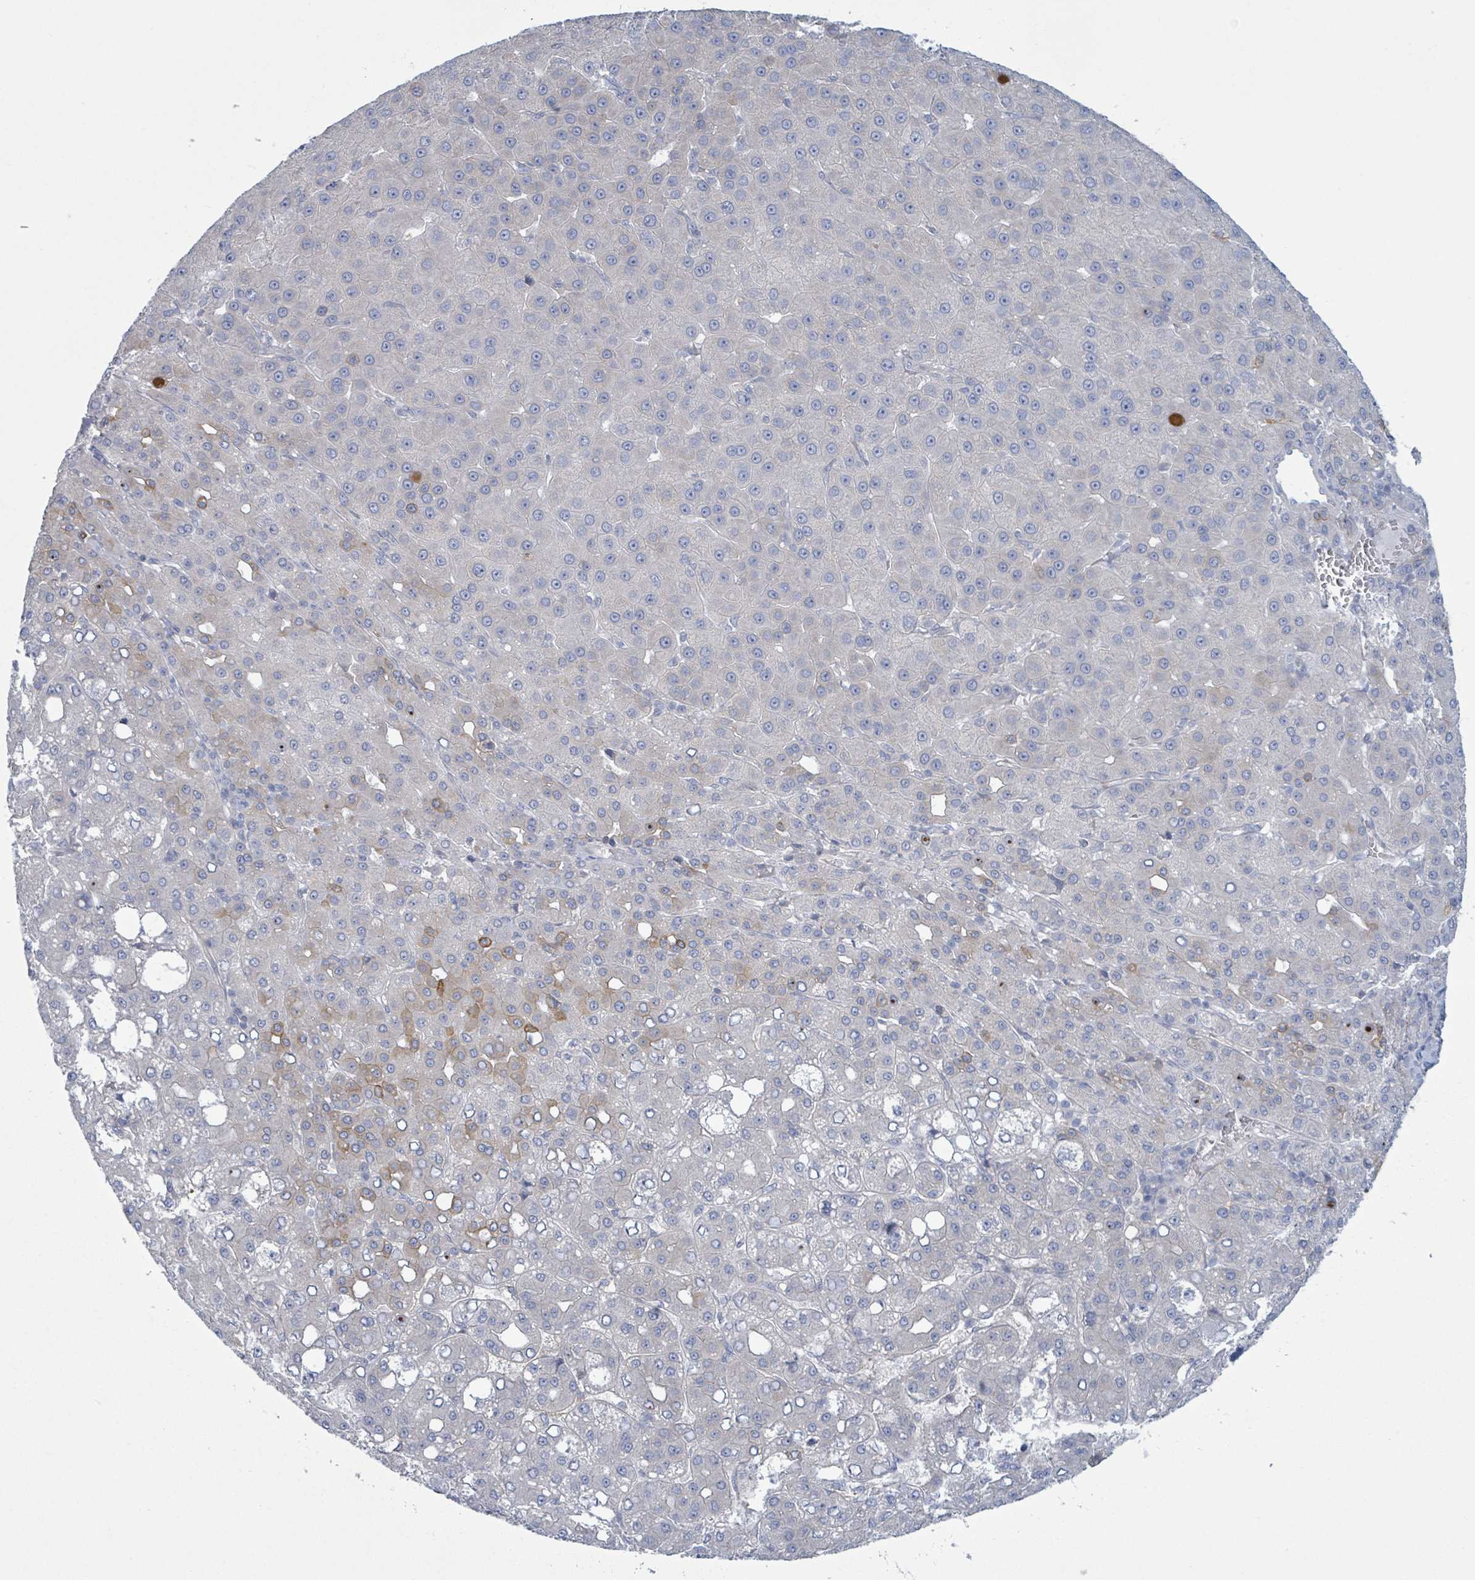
{"staining": {"intensity": "moderate", "quantity": "<25%", "location": "cytoplasmic/membranous"}, "tissue": "liver cancer", "cell_type": "Tumor cells", "image_type": "cancer", "snomed": [{"axis": "morphology", "description": "Carcinoma, Hepatocellular, NOS"}, {"axis": "topography", "description": "Liver"}], "caption": "Liver hepatocellular carcinoma stained with a brown dye demonstrates moderate cytoplasmic/membranous positive staining in approximately <25% of tumor cells.", "gene": "COL13A1", "patient": {"sex": "male", "age": 65}}